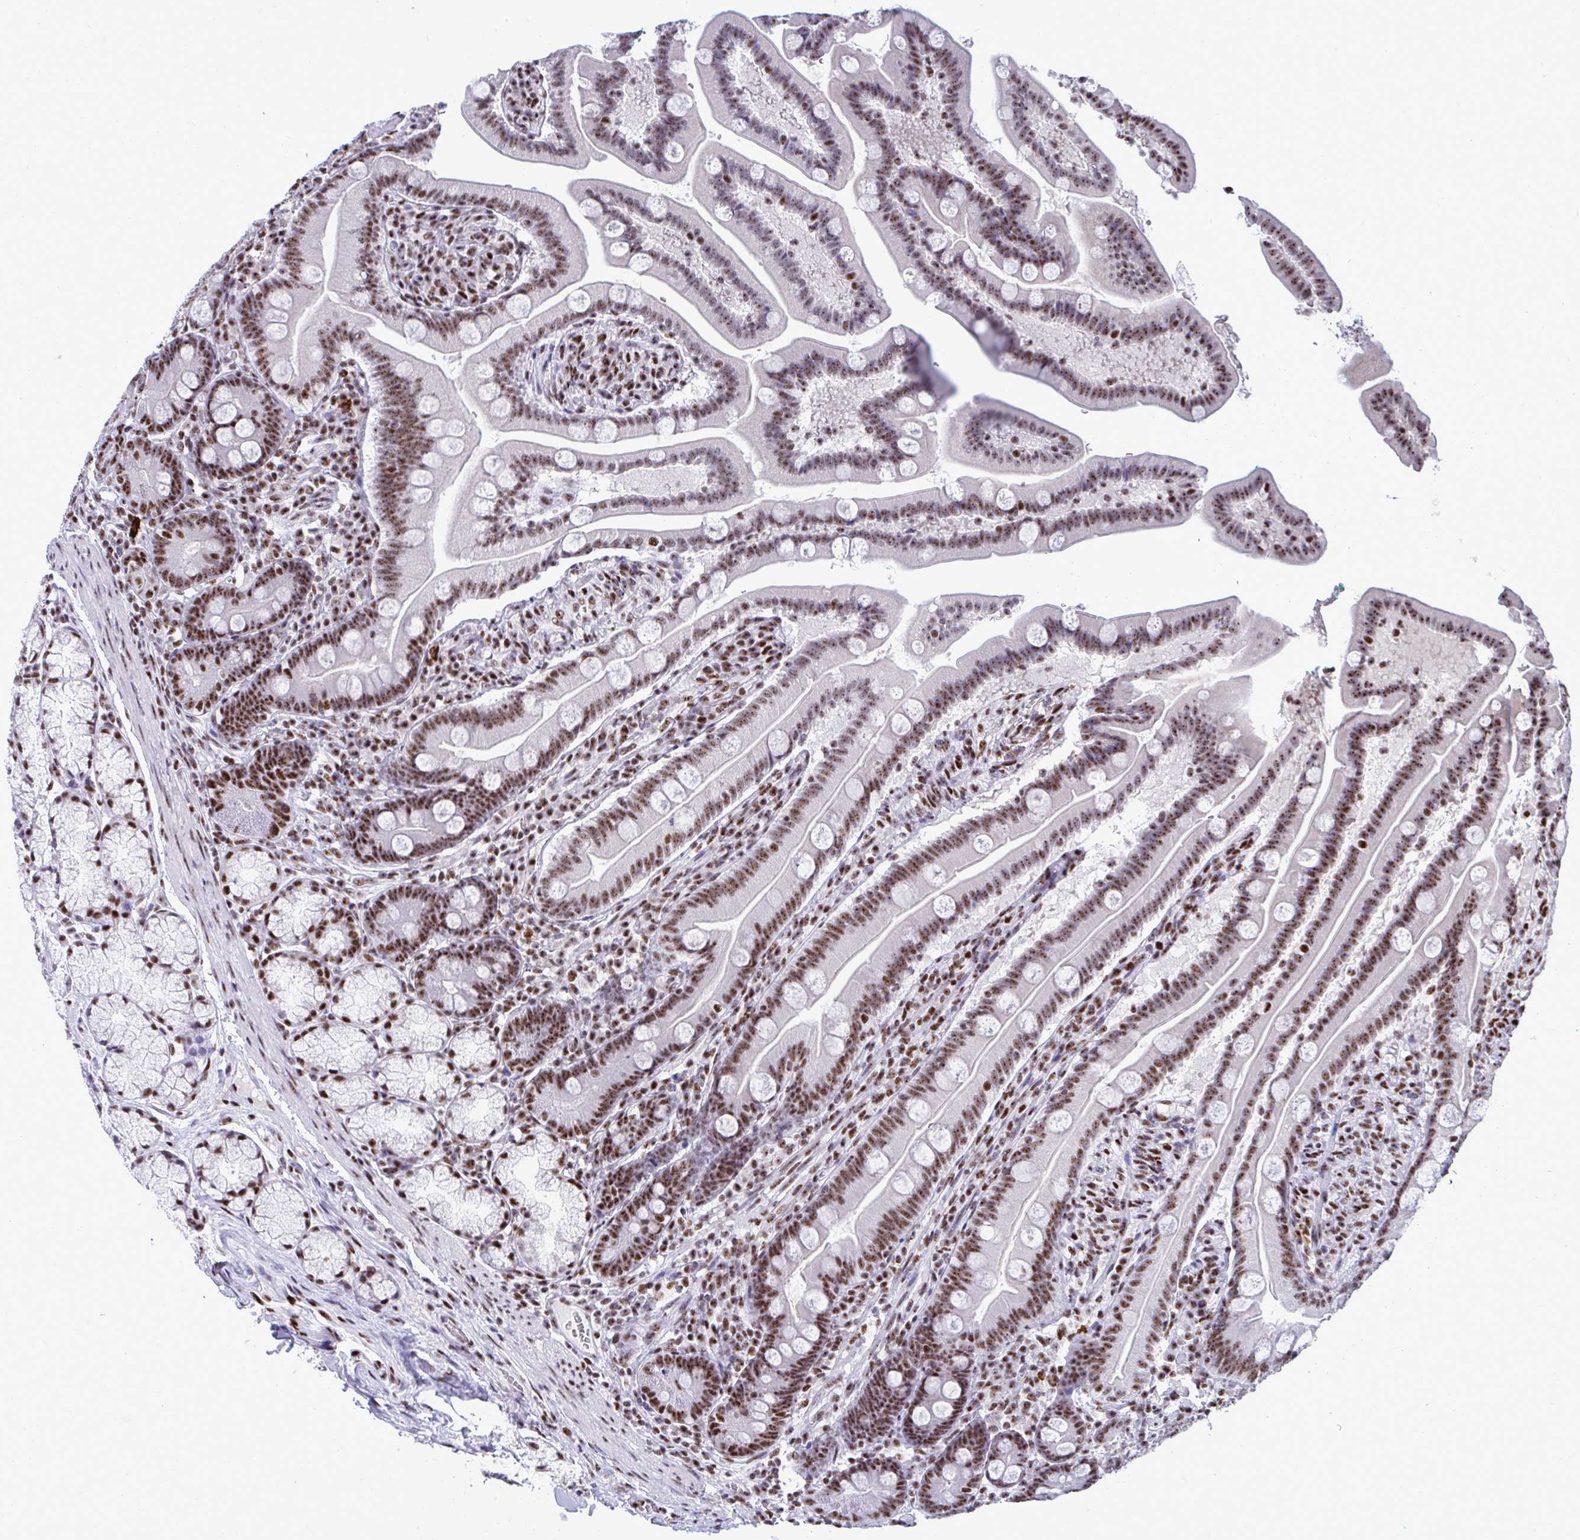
{"staining": {"intensity": "strong", "quantity": ">75%", "location": "nuclear"}, "tissue": "duodenum", "cell_type": "Glandular cells", "image_type": "normal", "snomed": [{"axis": "morphology", "description": "Normal tissue, NOS"}, {"axis": "topography", "description": "Duodenum"}], "caption": "Protein expression analysis of benign duodenum demonstrates strong nuclear expression in about >75% of glandular cells. (DAB IHC, brown staining for protein, blue staining for nuclei).", "gene": "PELP1", "patient": {"sex": "female", "age": 67}}